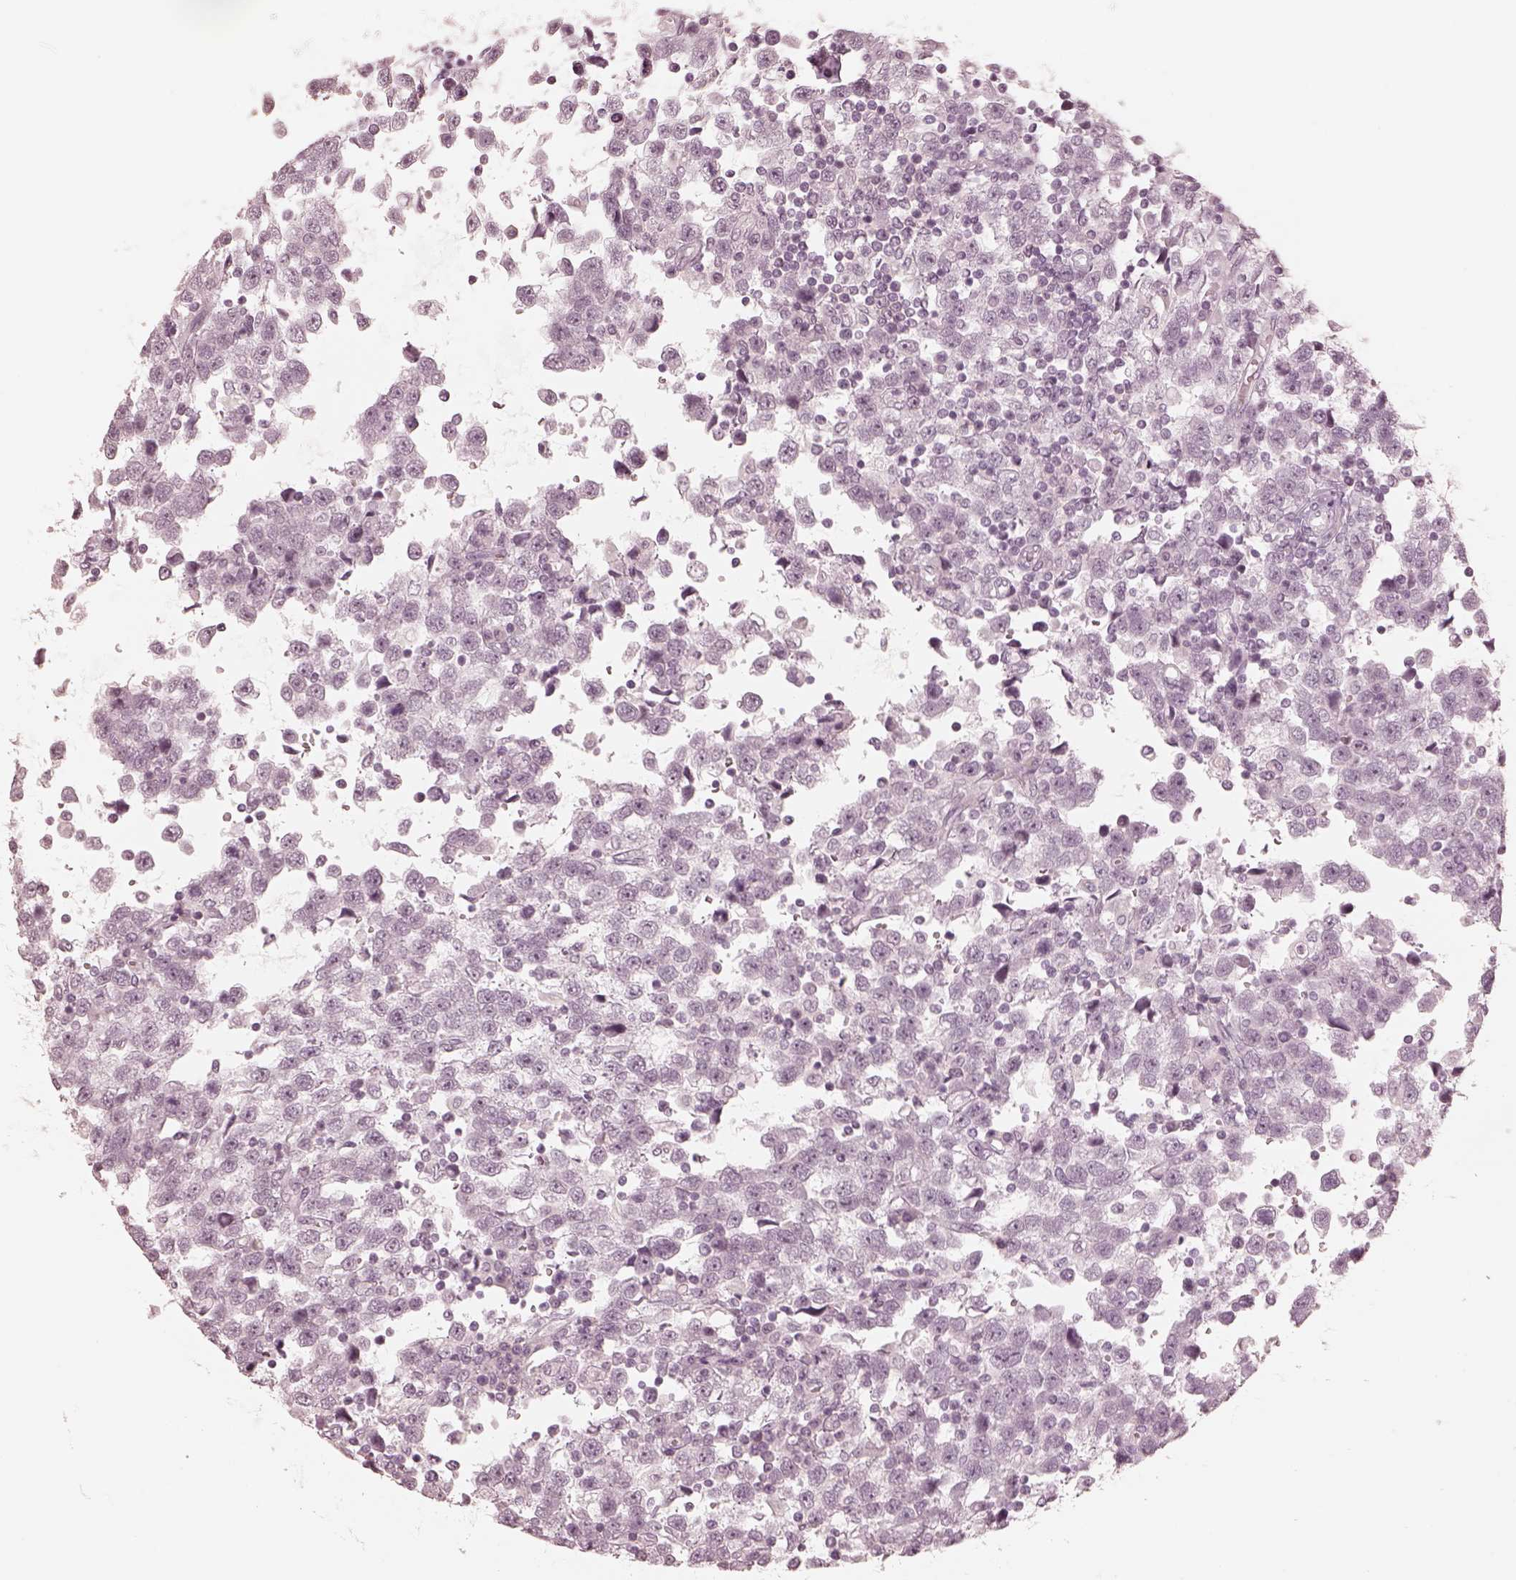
{"staining": {"intensity": "negative", "quantity": "none", "location": "none"}, "tissue": "testis cancer", "cell_type": "Tumor cells", "image_type": "cancer", "snomed": [{"axis": "morphology", "description": "Seminoma, NOS"}, {"axis": "topography", "description": "Testis"}], "caption": "There is no significant expression in tumor cells of seminoma (testis).", "gene": "CALR3", "patient": {"sex": "male", "age": 34}}